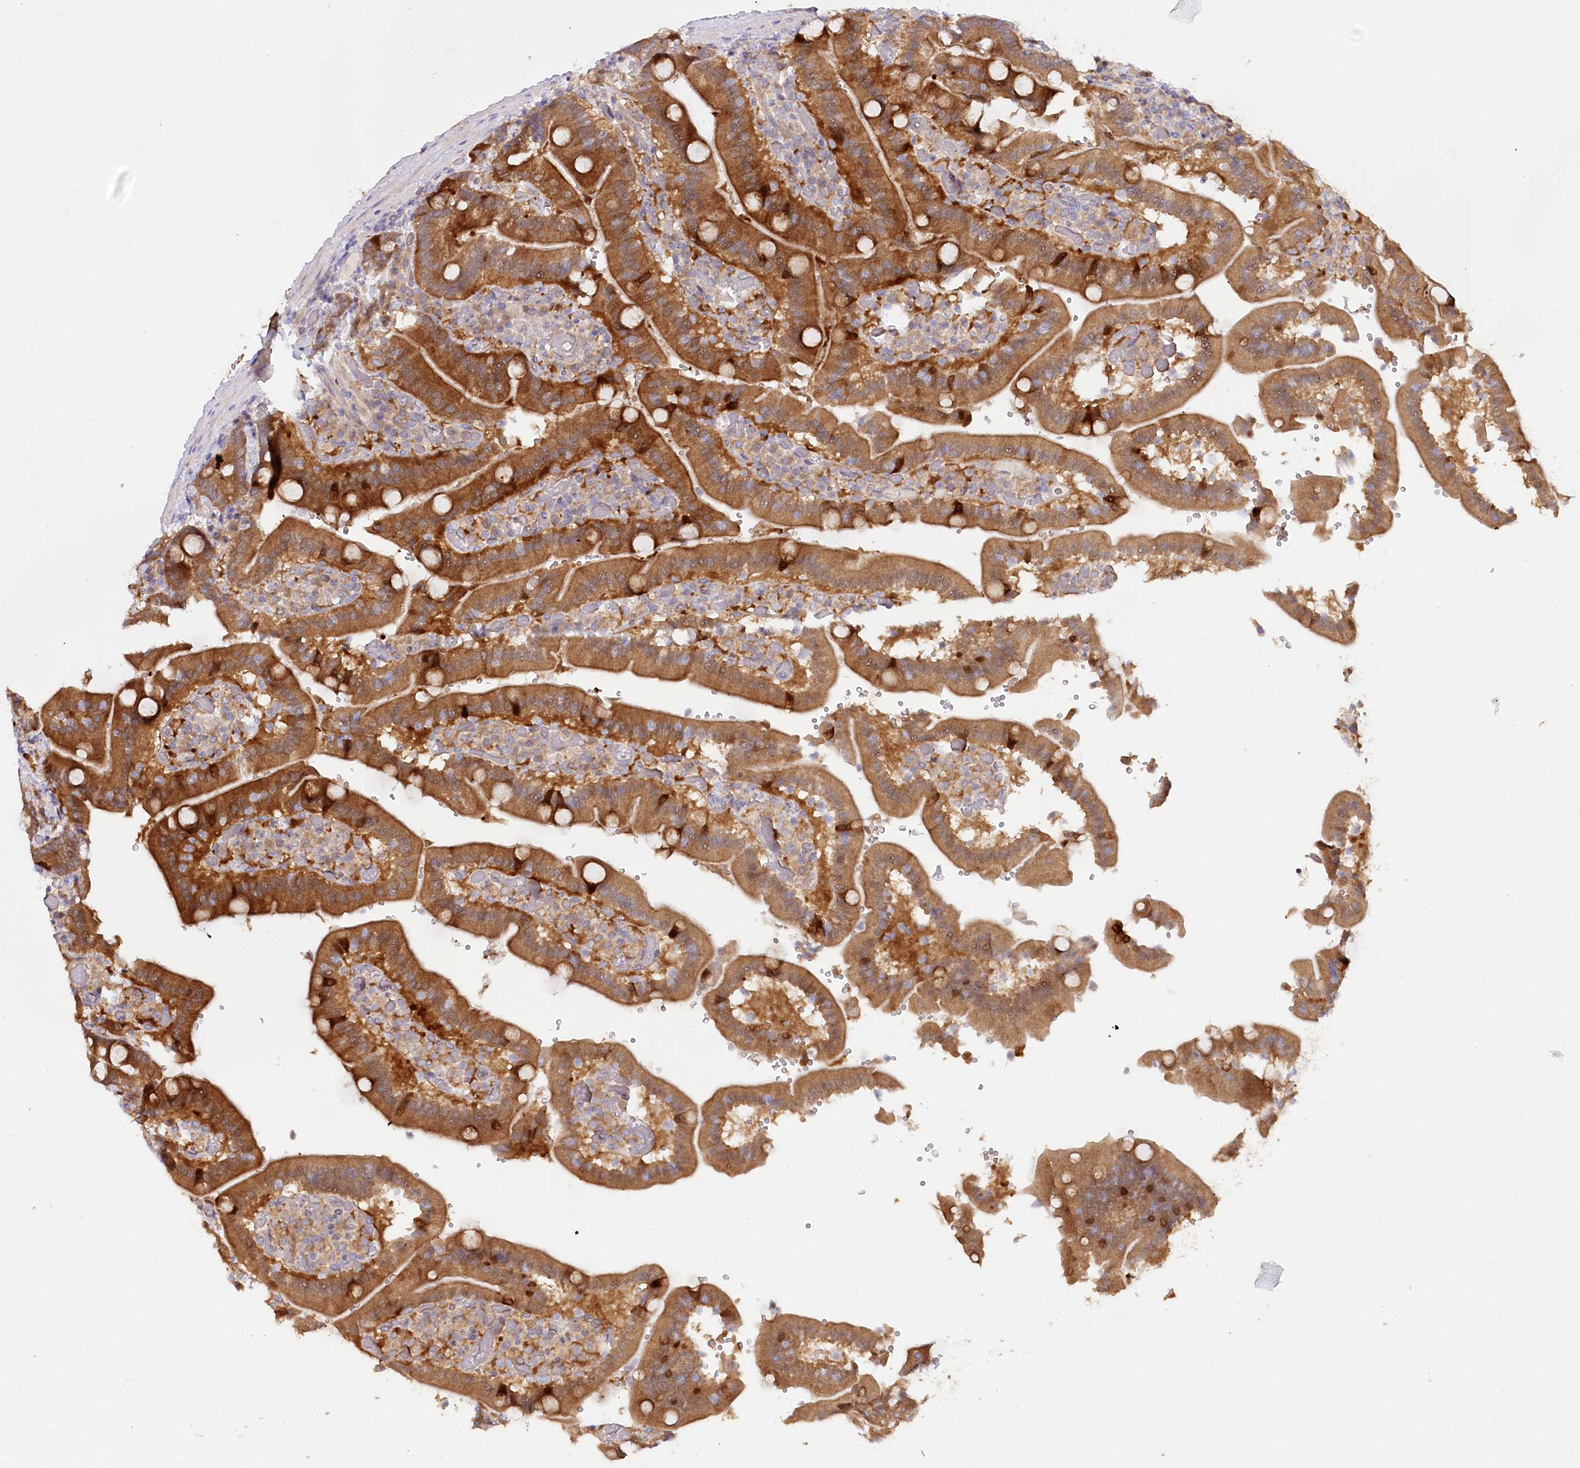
{"staining": {"intensity": "strong", "quantity": ">75%", "location": "cytoplasmic/membranous"}, "tissue": "duodenum", "cell_type": "Glandular cells", "image_type": "normal", "snomed": [{"axis": "morphology", "description": "Normal tissue, NOS"}, {"axis": "topography", "description": "Duodenum"}], "caption": "Brown immunohistochemical staining in unremarkable duodenum exhibits strong cytoplasmic/membranous expression in approximately >75% of glandular cells.", "gene": "PAIP2", "patient": {"sex": "female", "age": 62}}